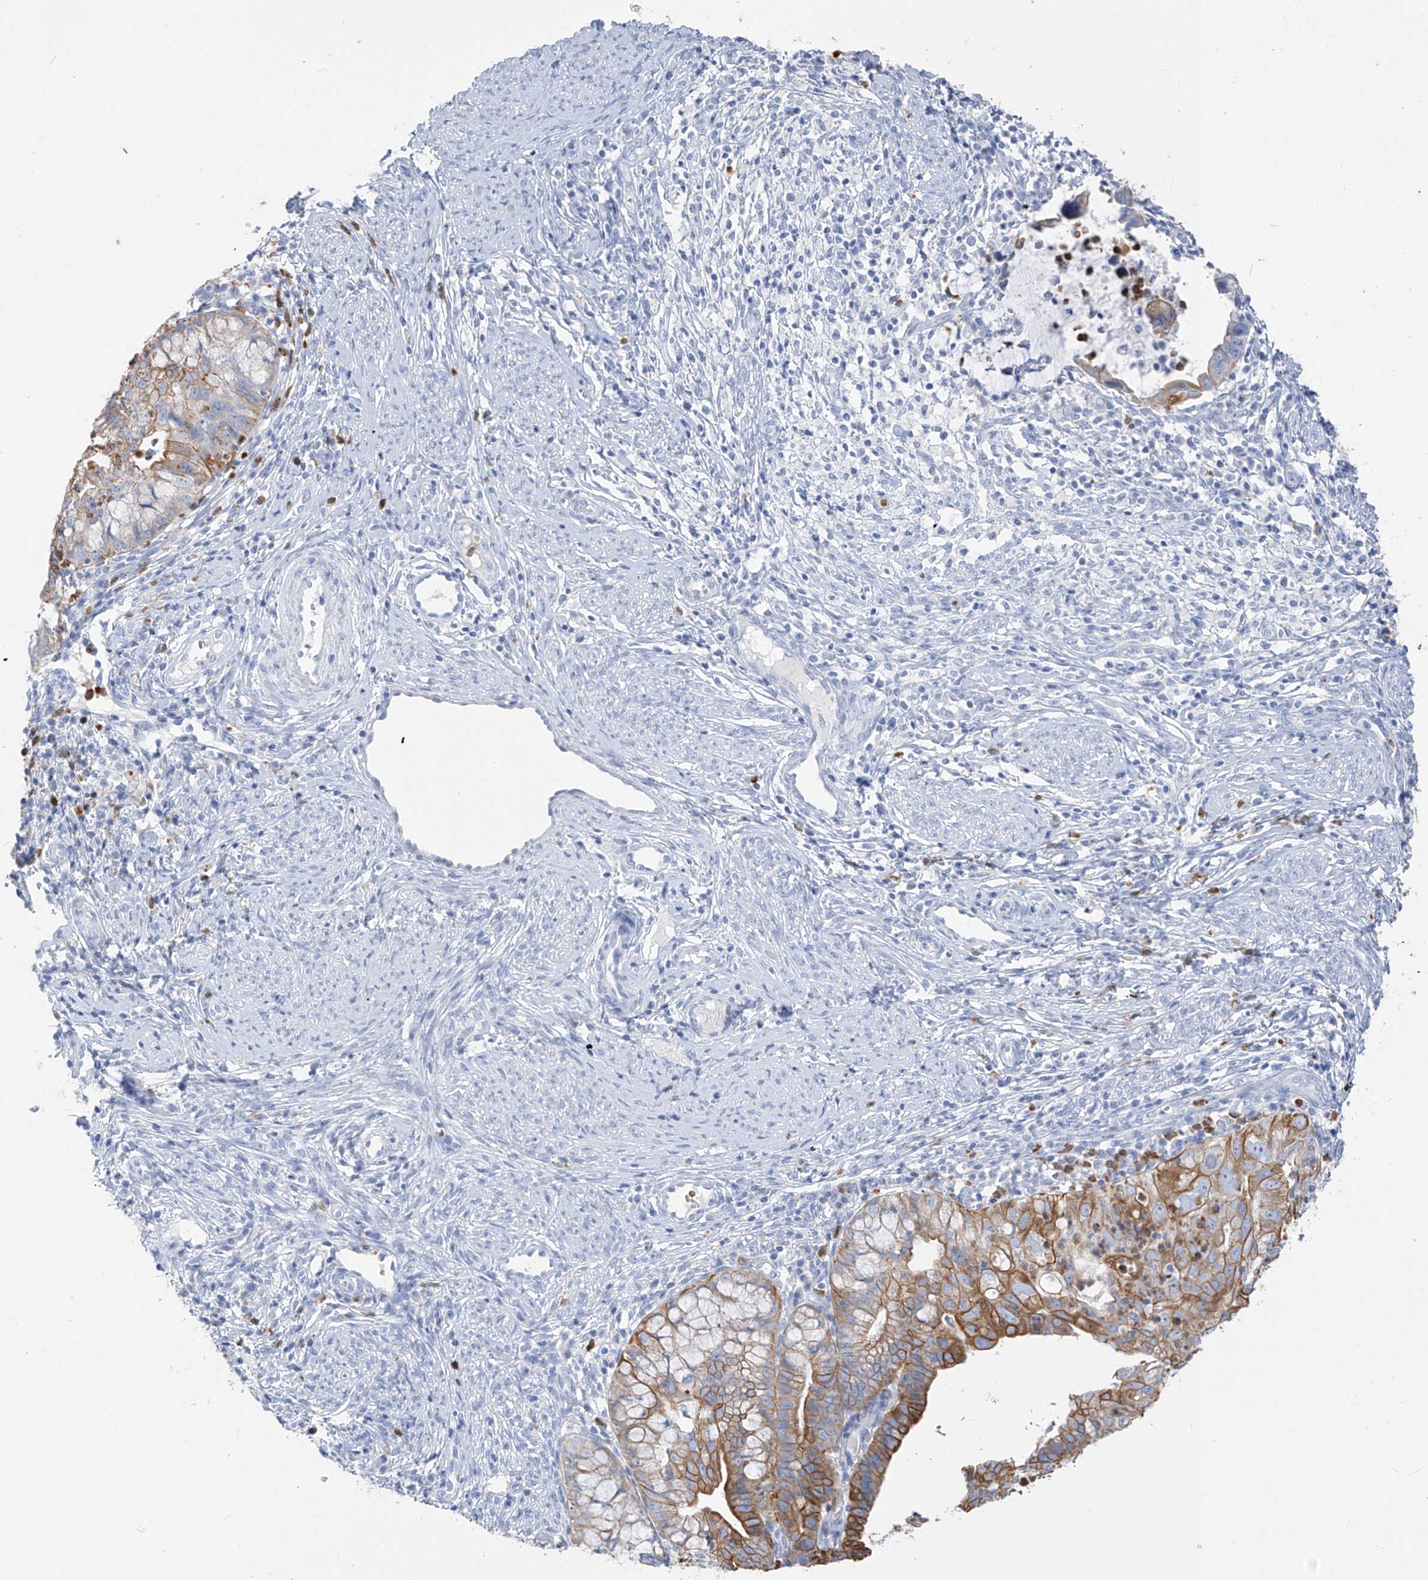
{"staining": {"intensity": "moderate", "quantity": "25%-75%", "location": "cytoplasmic/membranous"}, "tissue": "cervical cancer", "cell_type": "Tumor cells", "image_type": "cancer", "snomed": [{"axis": "morphology", "description": "Adenocarcinoma, NOS"}, {"axis": "topography", "description": "Cervix"}], "caption": "Immunohistochemistry (IHC) (DAB (3,3'-diaminobenzidine)) staining of human cervical adenocarcinoma demonstrates moderate cytoplasmic/membranous protein staining in approximately 25%-75% of tumor cells.", "gene": "PAFAH1B3", "patient": {"sex": "female", "age": 36}}